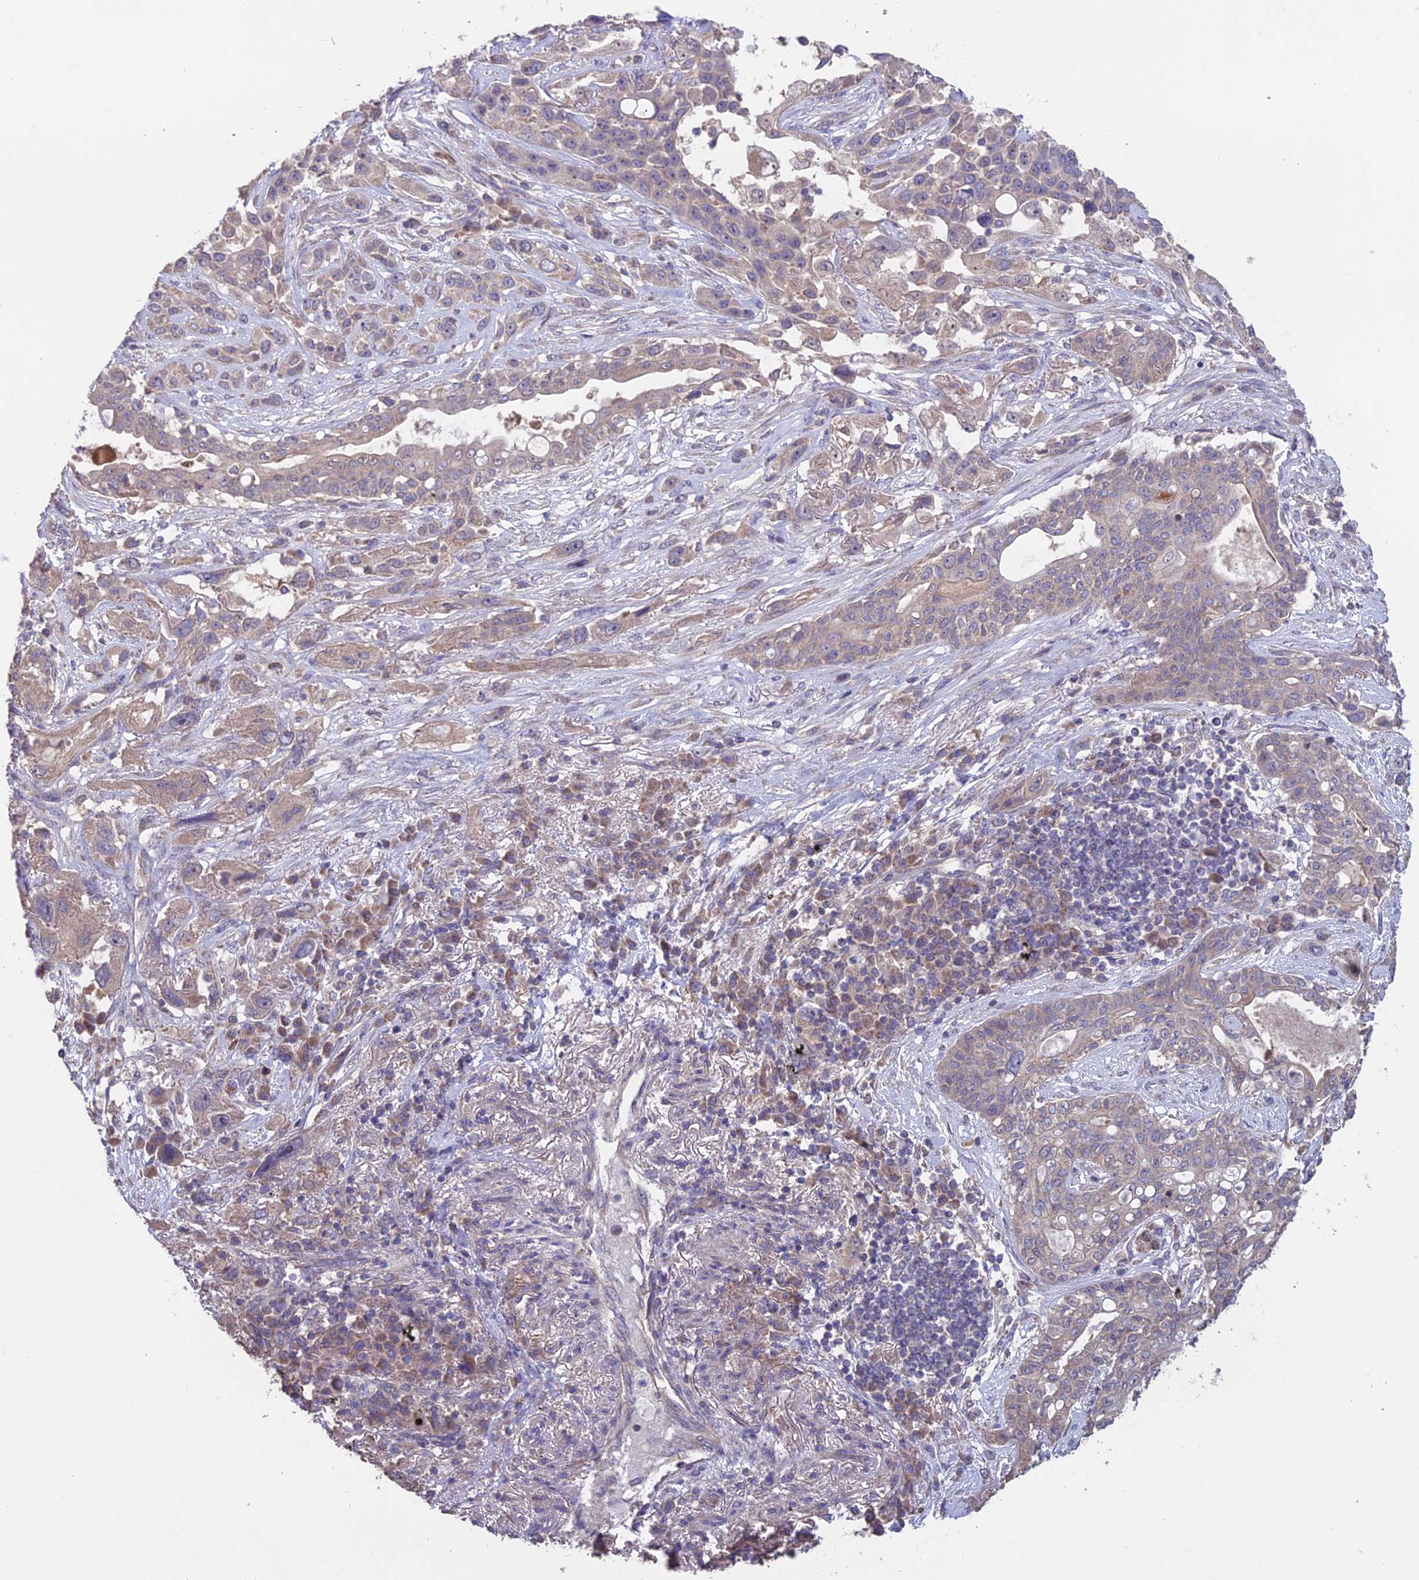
{"staining": {"intensity": "weak", "quantity": "25%-75%", "location": "cytoplasmic/membranous"}, "tissue": "lung cancer", "cell_type": "Tumor cells", "image_type": "cancer", "snomed": [{"axis": "morphology", "description": "Squamous cell carcinoma, NOS"}, {"axis": "topography", "description": "Lung"}], "caption": "Lung cancer (squamous cell carcinoma) stained for a protein (brown) exhibits weak cytoplasmic/membranous positive positivity in about 25%-75% of tumor cells.", "gene": "SHISA5", "patient": {"sex": "female", "age": 70}}